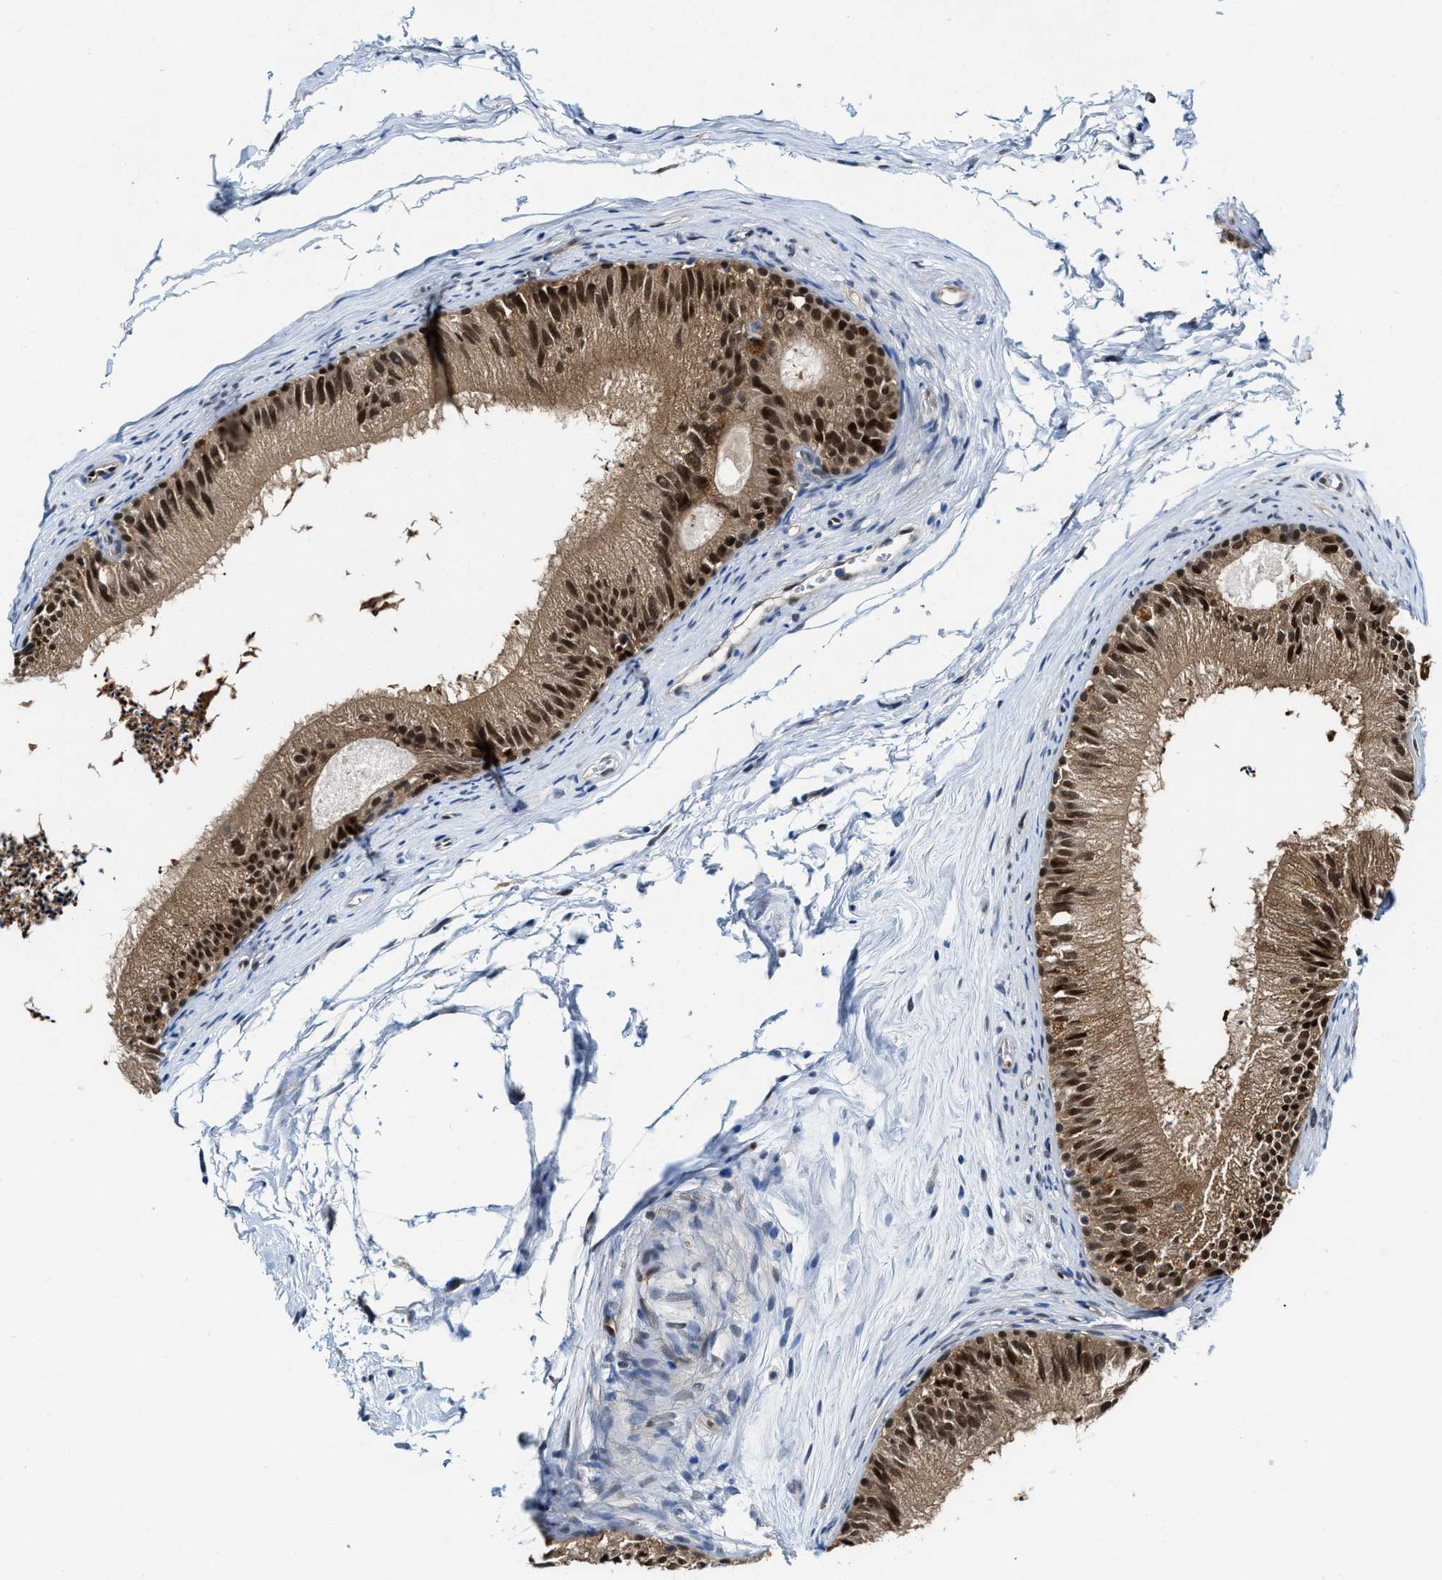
{"staining": {"intensity": "strong", "quantity": ">75%", "location": "cytoplasmic/membranous,nuclear"}, "tissue": "epididymis", "cell_type": "Glandular cells", "image_type": "normal", "snomed": [{"axis": "morphology", "description": "Normal tissue, NOS"}, {"axis": "topography", "description": "Epididymis"}], "caption": "Immunohistochemical staining of benign epididymis reveals >75% levels of strong cytoplasmic/membranous,nuclear protein positivity in approximately >75% of glandular cells. (DAB IHC, brown staining for protein, blue staining for nuclei).", "gene": "LTA4H", "patient": {"sex": "male", "age": 56}}